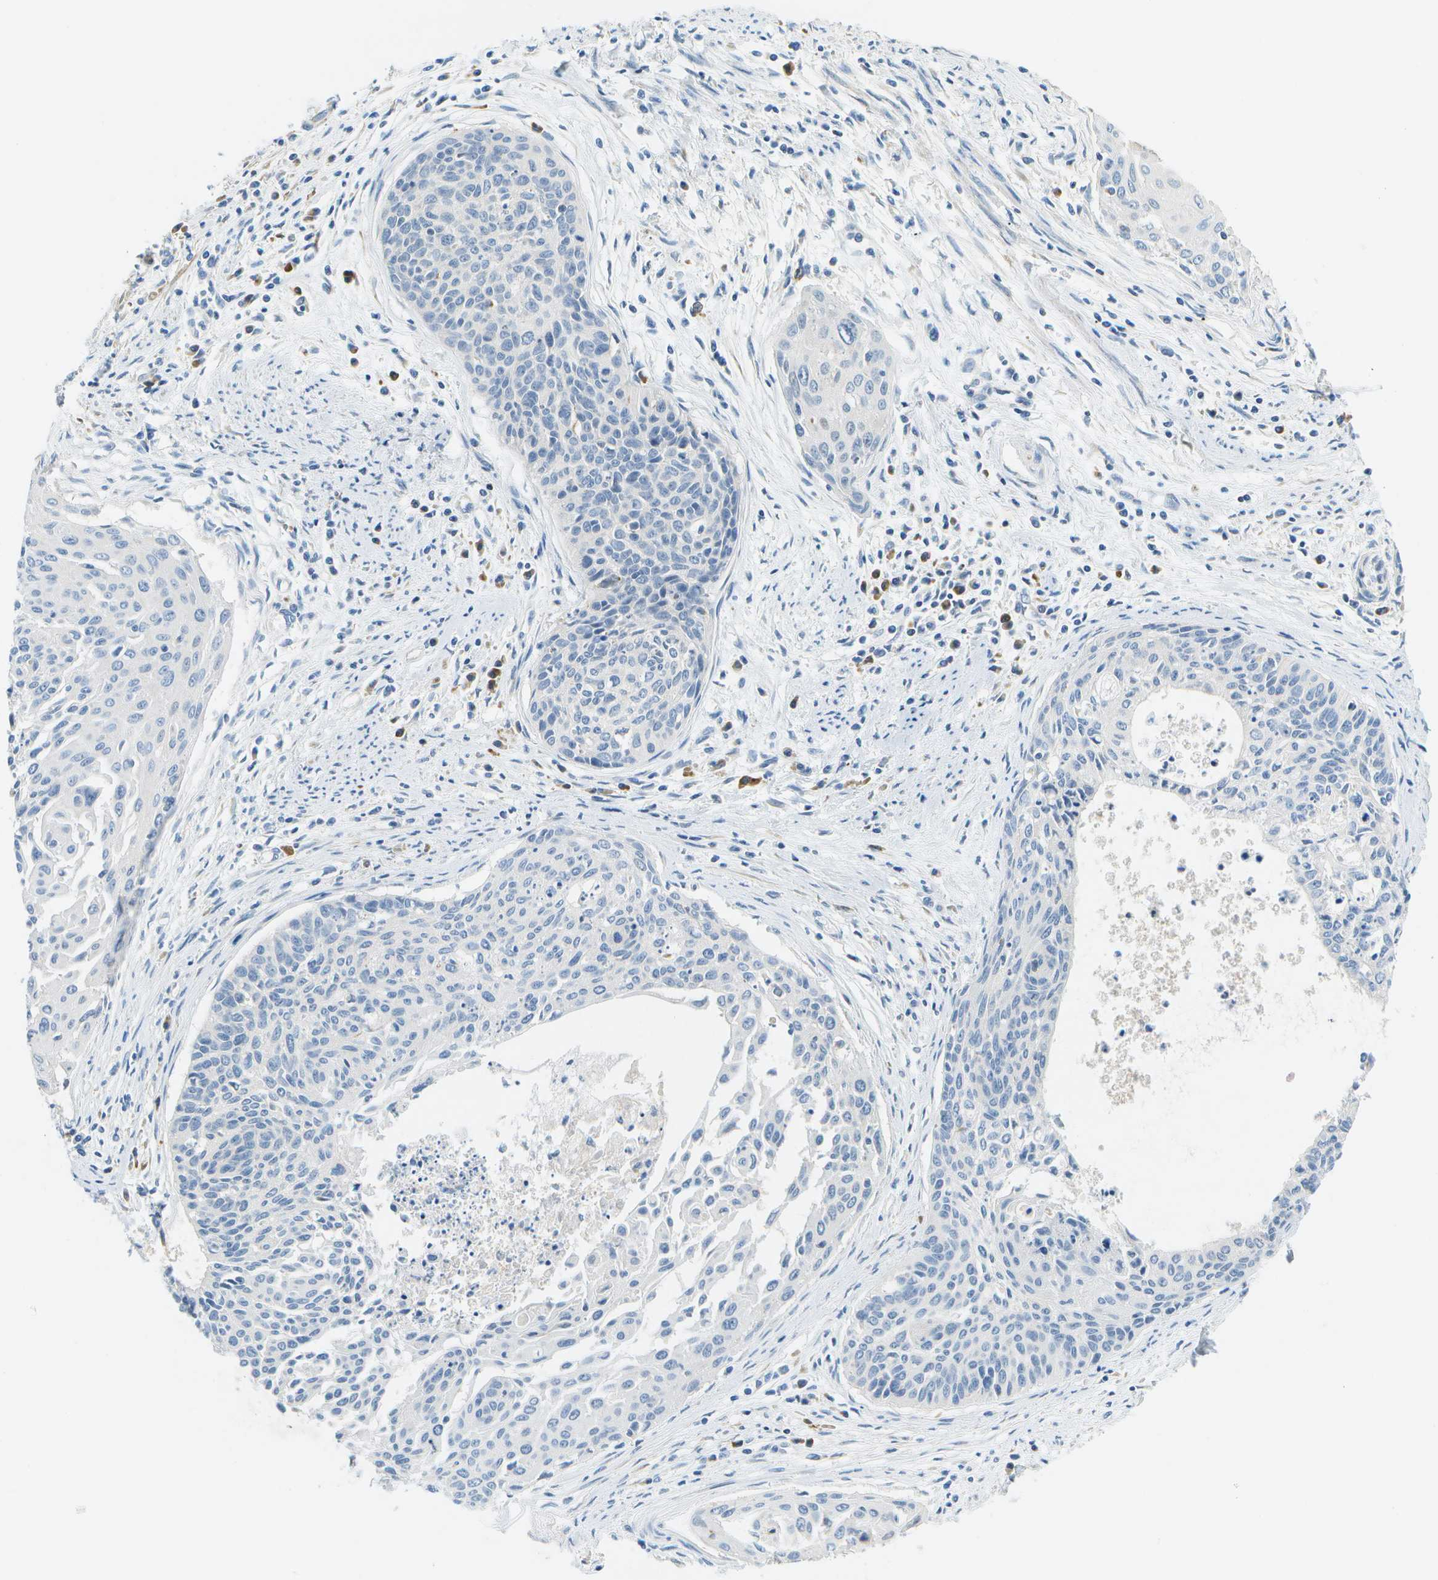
{"staining": {"intensity": "negative", "quantity": "none", "location": "none"}, "tissue": "cervical cancer", "cell_type": "Tumor cells", "image_type": "cancer", "snomed": [{"axis": "morphology", "description": "Squamous cell carcinoma, NOS"}, {"axis": "topography", "description": "Cervix"}], "caption": "This is a micrograph of immunohistochemistry staining of squamous cell carcinoma (cervical), which shows no staining in tumor cells.", "gene": "PTGIS", "patient": {"sex": "female", "age": 55}}